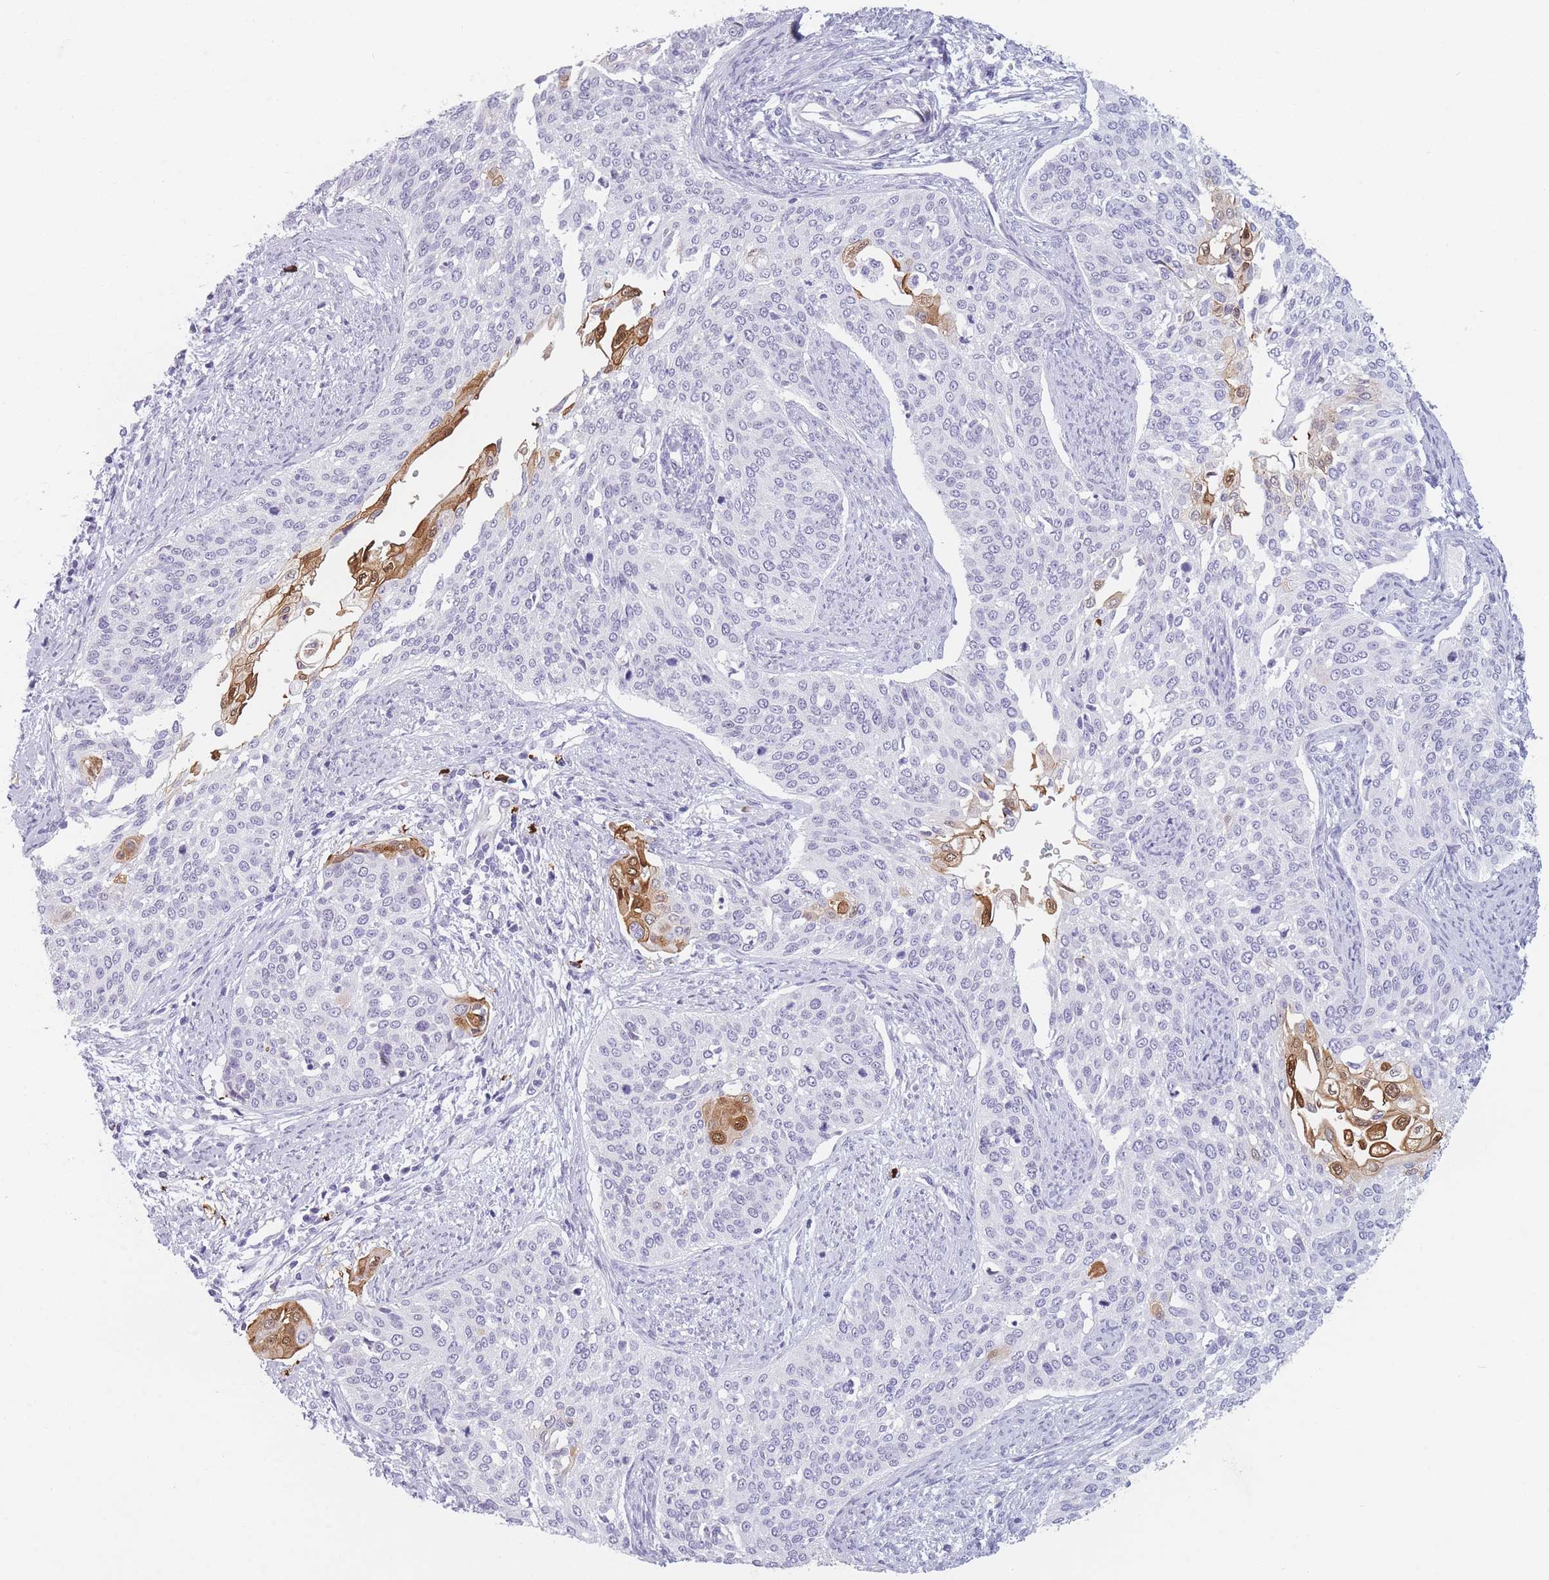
{"staining": {"intensity": "moderate", "quantity": "<25%", "location": "cytoplasmic/membranous,nuclear"}, "tissue": "cervical cancer", "cell_type": "Tumor cells", "image_type": "cancer", "snomed": [{"axis": "morphology", "description": "Squamous cell carcinoma, NOS"}, {"axis": "topography", "description": "Cervix"}], "caption": "Immunohistochemical staining of human squamous cell carcinoma (cervical) demonstrates low levels of moderate cytoplasmic/membranous and nuclear protein staining in about <25% of tumor cells.", "gene": "PLEKHG2", "patient": {"sex": "female", "age": 44}}